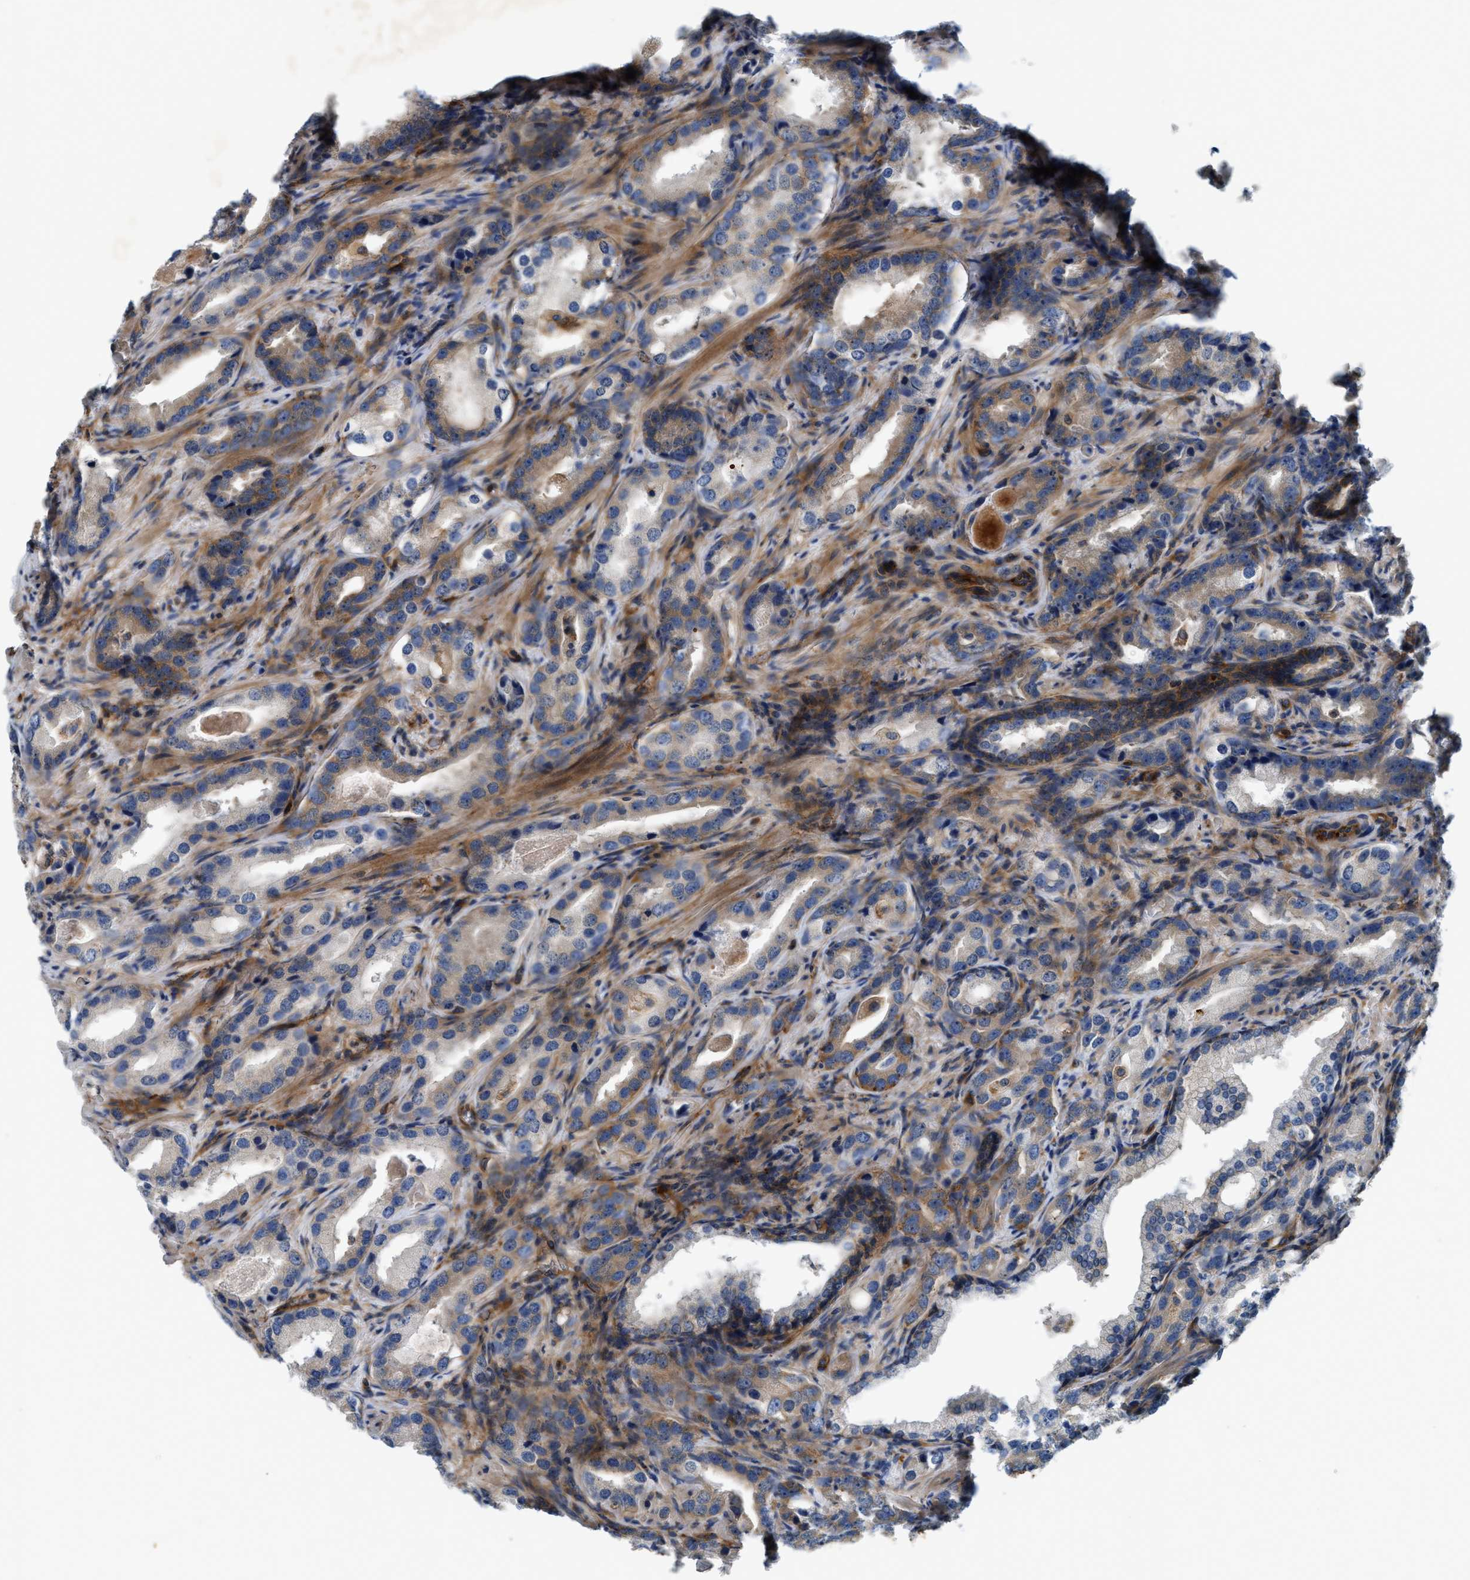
{"staining": {"intensity": "weak", "quantity": "25%-75%", "location": "cytoplasmic/membranous"}, "tissue": "prostate cancer", "cell_type": "Tumor cells", "image_type": "cancer", "snomed": [{"axis": "morphology", "description": "Adenocarcinoma, High grade"}, {"axis": "topography", "description": "Prostate"}], "caption": "A high-resolution image shows immunohistochemistry (IHC) staining of prostate cancer (adenocarcinoma (high-grade)), which displays weak cytoplasmic/membranous positivity in approximately 25%-75% of tumor cells.", "gene": "NSUN7", "patient": {"sex": "male", "age": 63}}